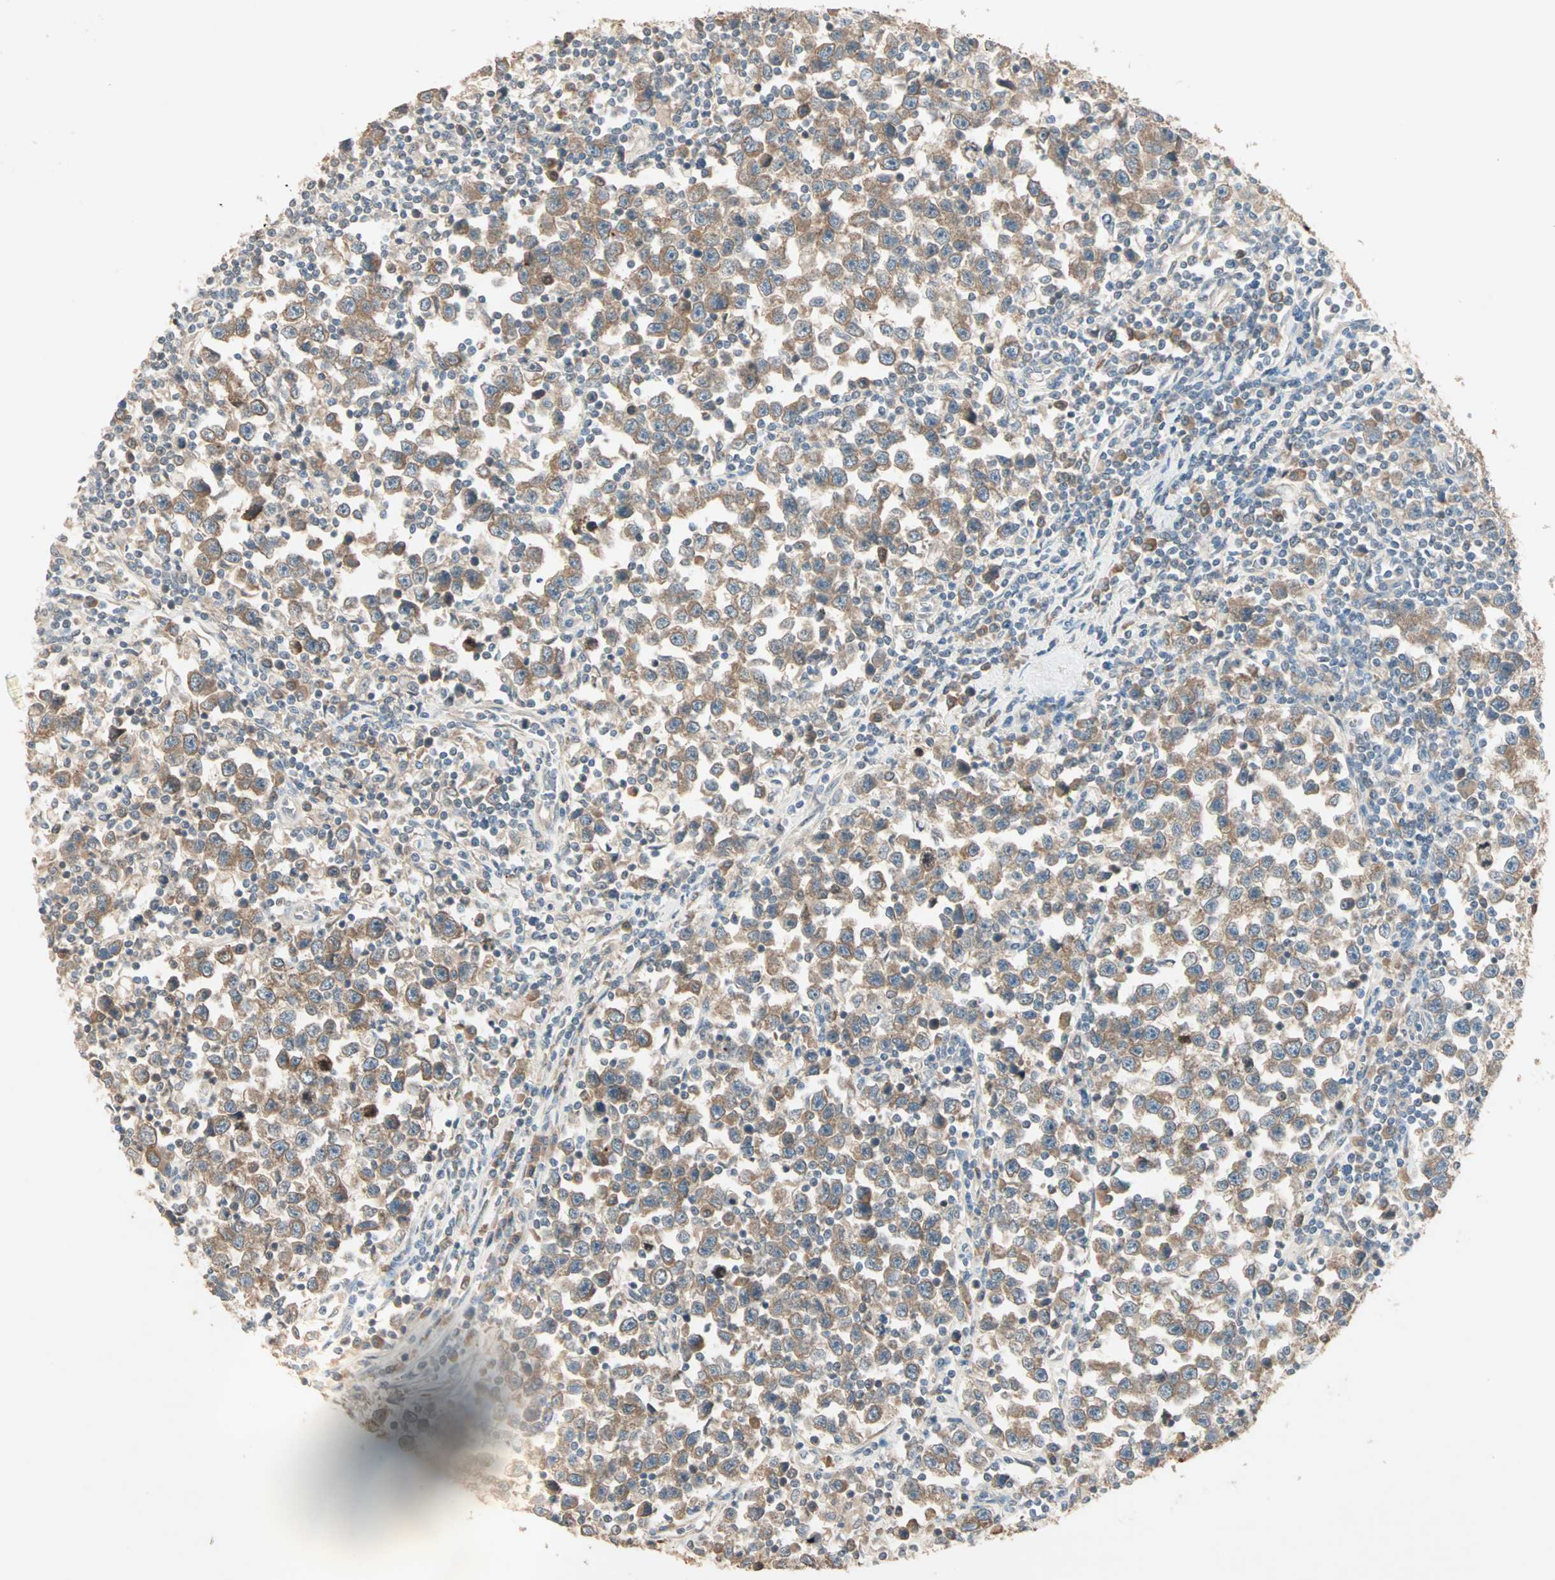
{"staining": {"intensity": "moderate", "quantity": ">75%", "location": "cytoplasmic/membranous"}, "tissue": "testis cancer", "cell_type": "Tumor cells", "image_type": "cancer", "snomed": [{"axis": "morphology", "description": "Seminoma, NOS"}, {"axis": "topography", "description": "Testis"}], "caption": "Moderate cytoplasmic/membranous staining for a protein is present in about >75% of tumor cells of testis seminoma using immunohistochemistry.", "gene": "TTF2", "patient": {"sex": "male", "age": 43}}